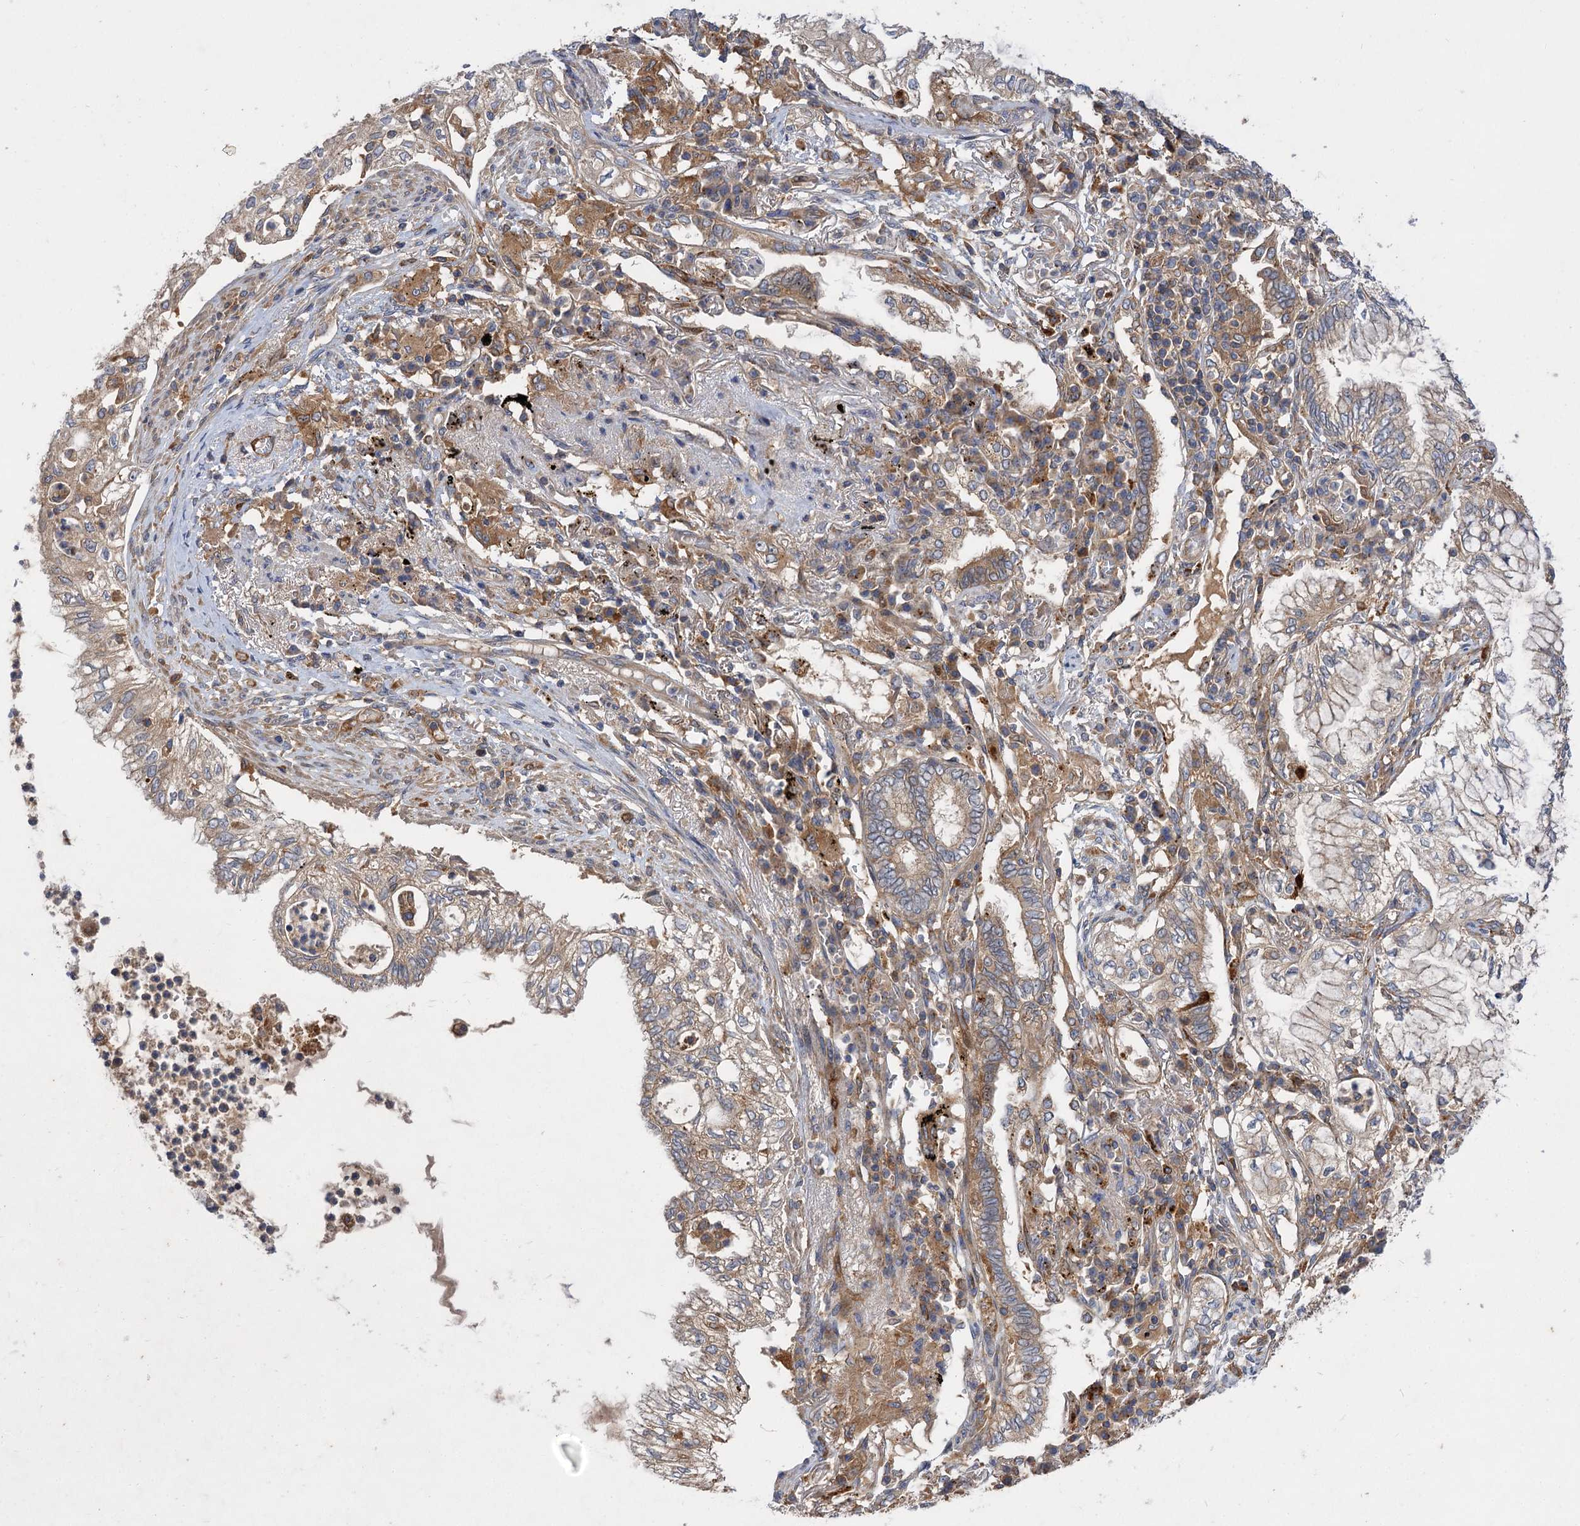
{"staining": {"intensity": "weak", "quantity": "25%-75%", "location": "cytoplasmic/membranous"}, "tissue": "lung cancer", "cell_type": "Tumor cells", "image_type": "cancer", "snomed": [{"axis": "morphology", "description": "Adenocarcinoma, NOS"}, {"axis": "topography", "description": "Lung"}], "caption": "Protein expression analysis of lung cancer (adenocarcinoma) demonstrates weak cytoplasmic/membranous expression in approximately 25%-75% of tumor cells. (DAB (3,3'-diaminobenzidine) IHC, brown staining for protein, blue staining for nuclei).", "gene": "PATL1", "patient": {"sex": "female", "age": 70}}